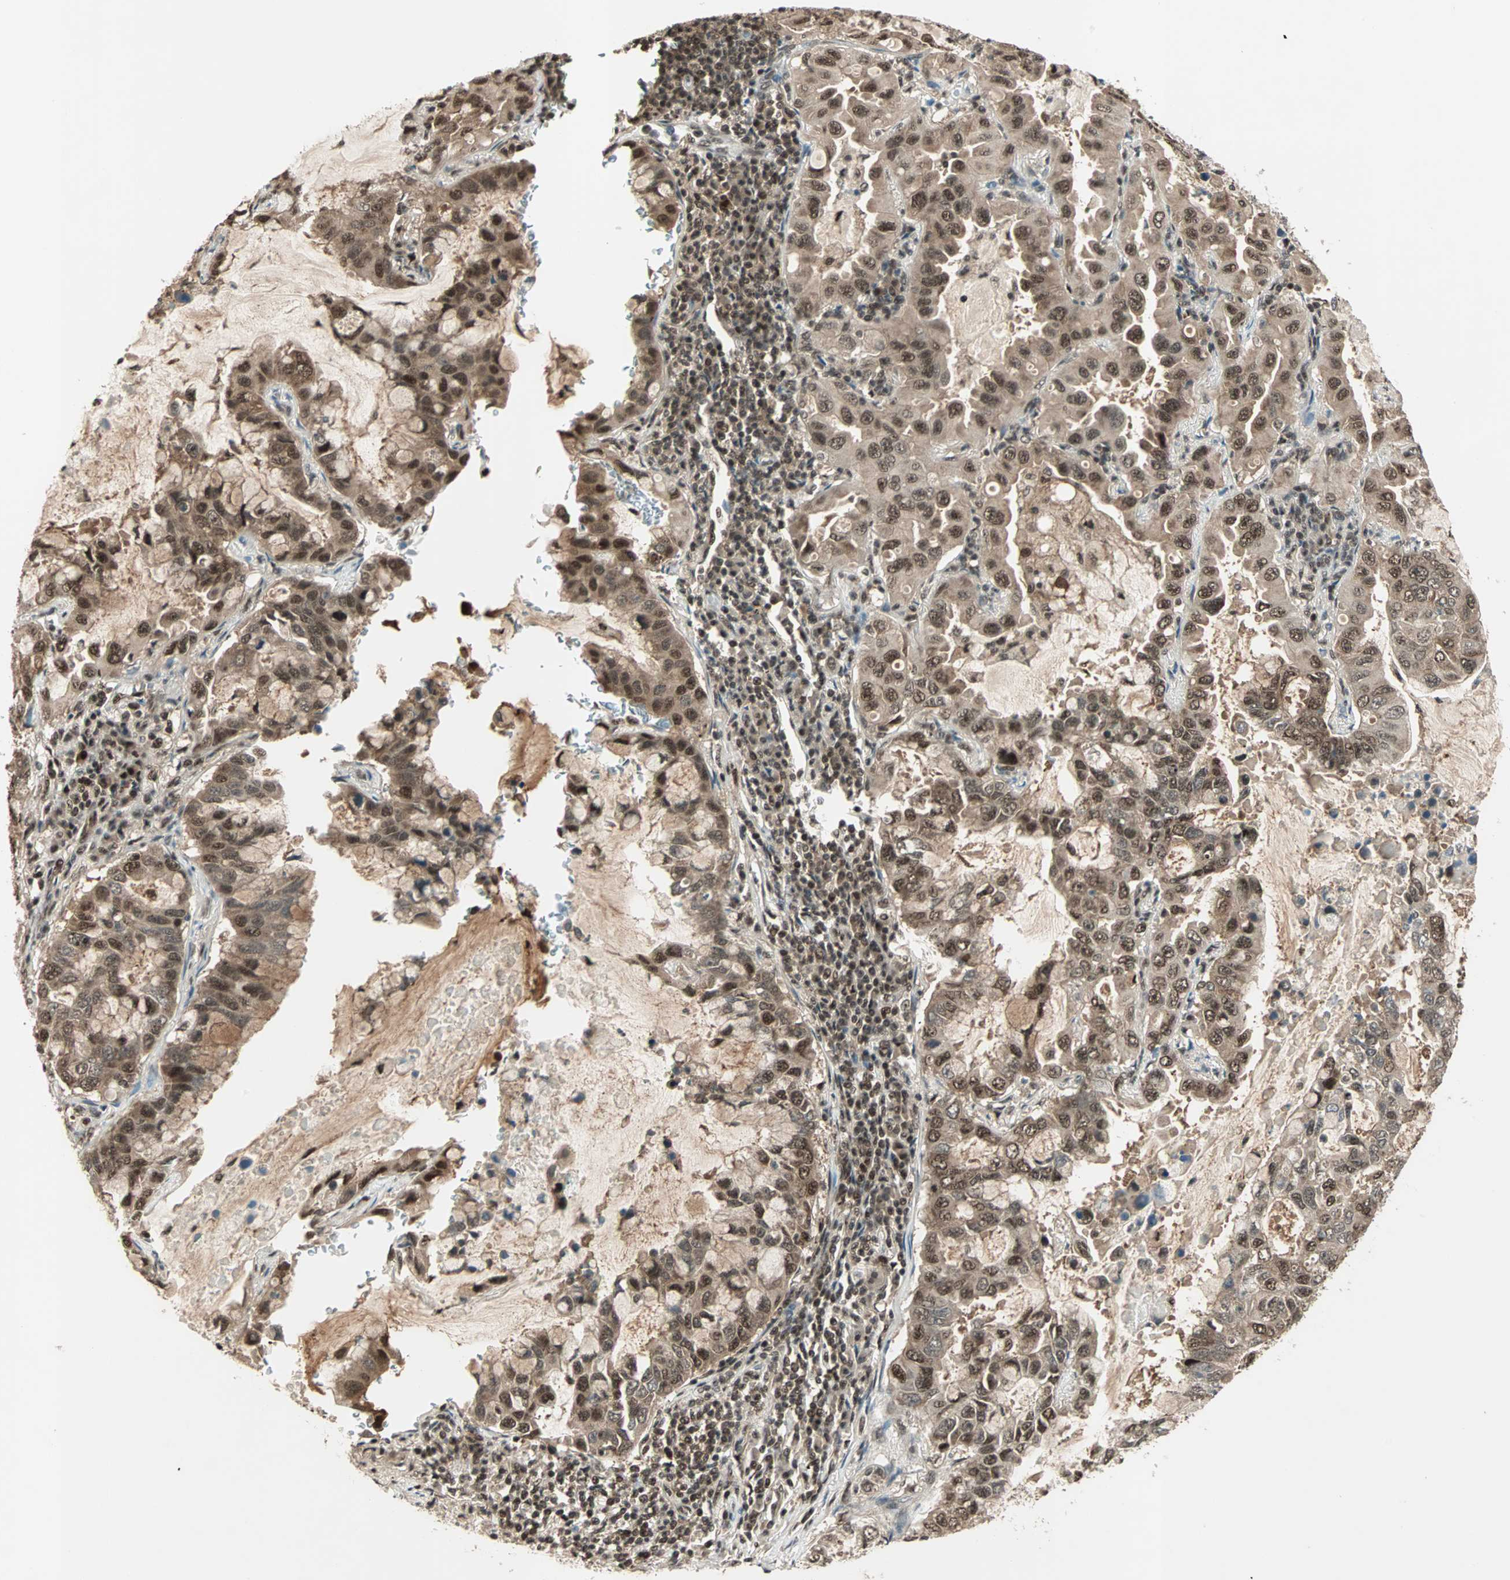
{"staining": {"intensity": "moderate", "quantity": ">75%", "location": "cytoplasmic/membranous,nuclear"}, "tissue": "lung cancer", "cell_type": "Tumor cells", "image_type": "cancer", "snomed": [{"axis": "morphology", "description": "Adenocarcinoma, NOS"}, {"axis": "topography", "description": "Lung"}], "caption": "Tumor cells reveal moderate cytoplasmic/membranous and nuclear staining in approximately >75% of cells in lung adenocarcinoma. Nuclei are stained in blue.", "gene": "ZNF44", "patient": {"sex": "male", "age": 64}}